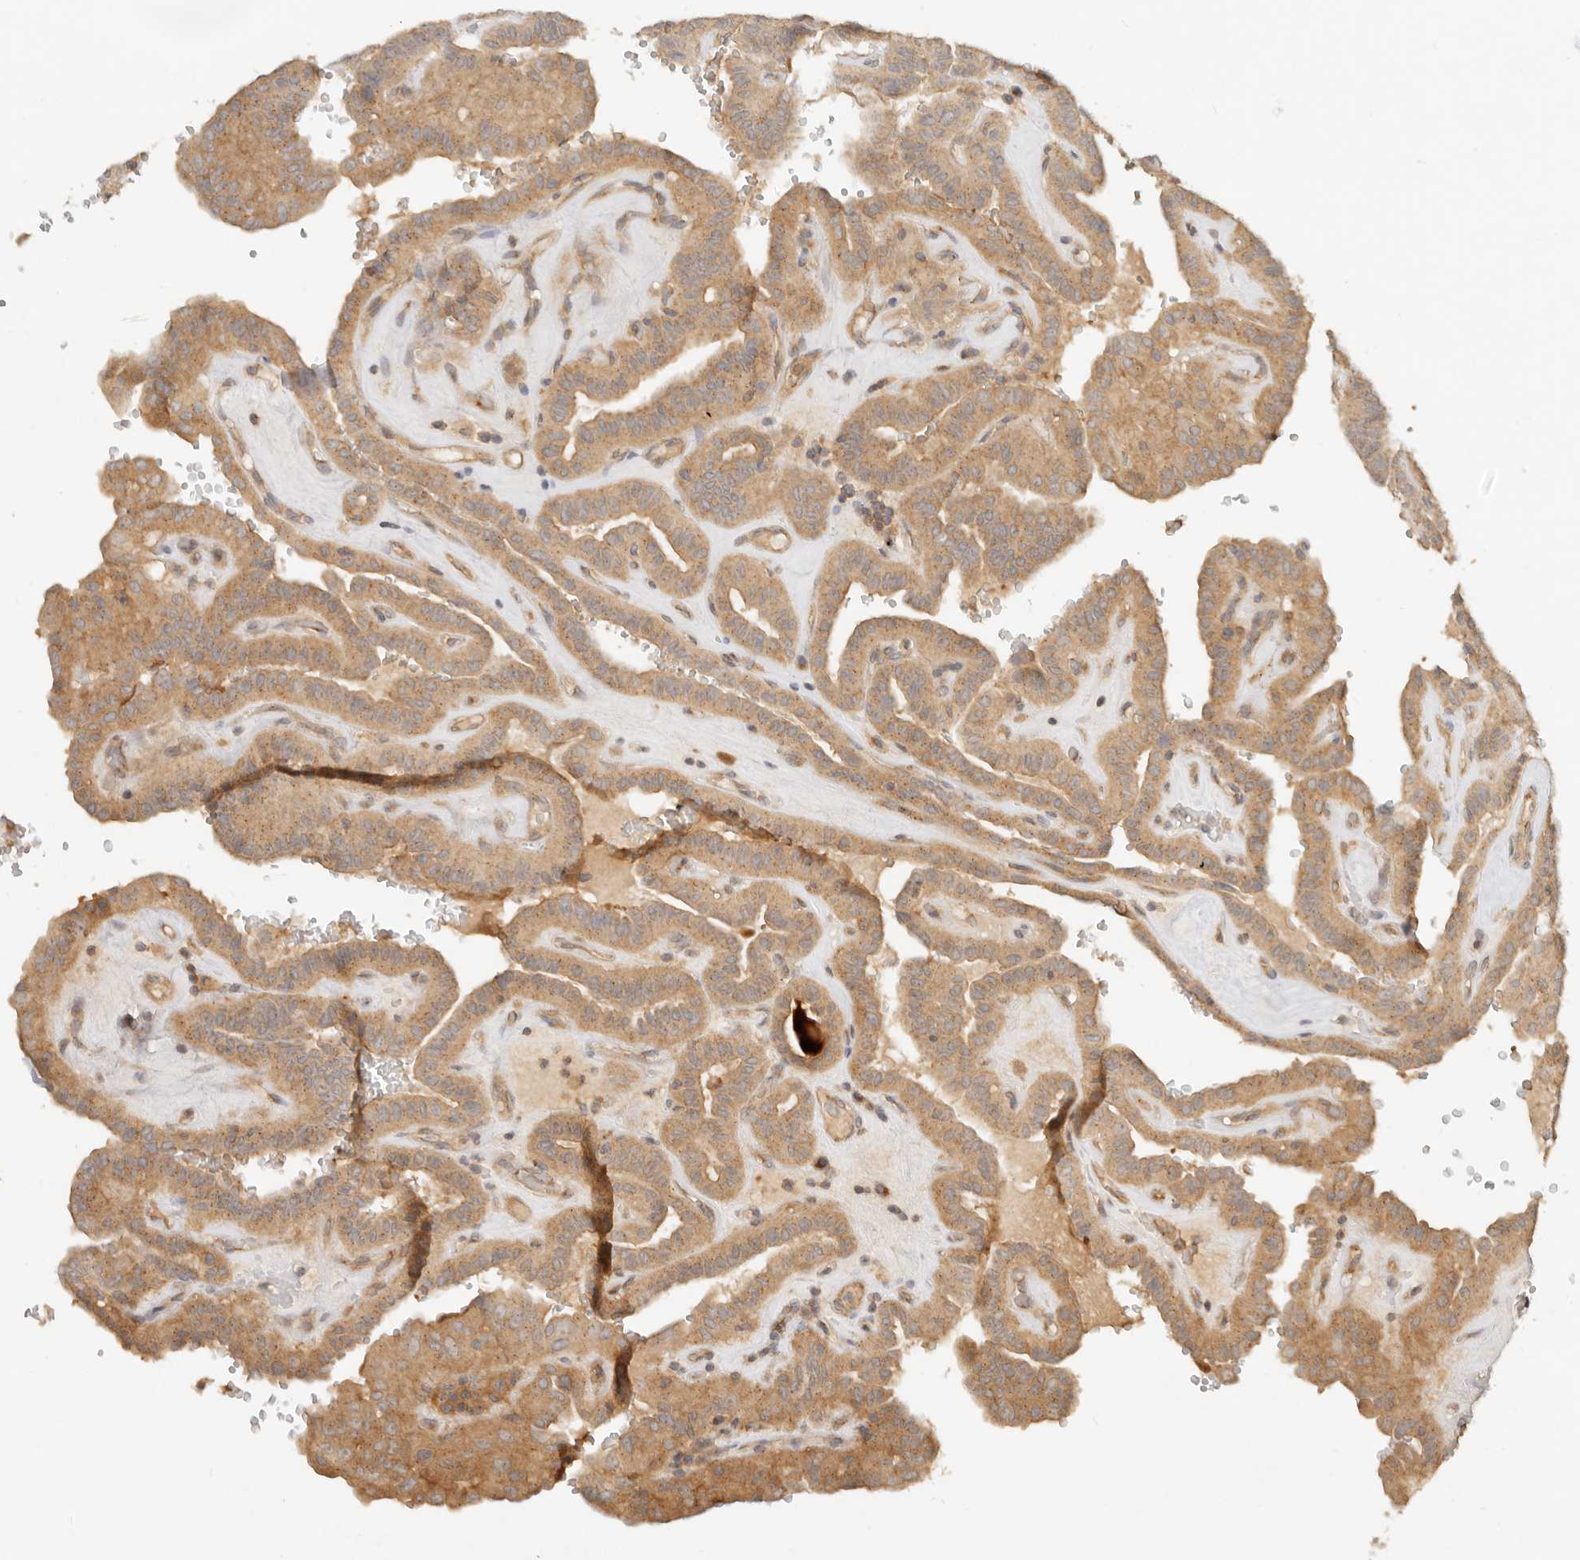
{"staining": {"intensity": "moderate", "quantity": ">75%", "location": "cytoplasmic/membranous"}, "tissue": "thyroid cancer", "cell_type": "Tumor cells", "image_type": "cancer", "snomed": [{"axis": "morphology", "description": "Papillary adenocarcinoma, NOS"}, {"axis": "topography", "description": "Thyroid gland"}], "caption": "Papillary adenocarcinoma (thyroid) tissue shows moderate cytoplasmic/membranous staining in approximately >75% of tumor cells, visualized by immunohistochemistry.", "gene": "HECTD3", "patient": {"sex": "male", "age": 77}}